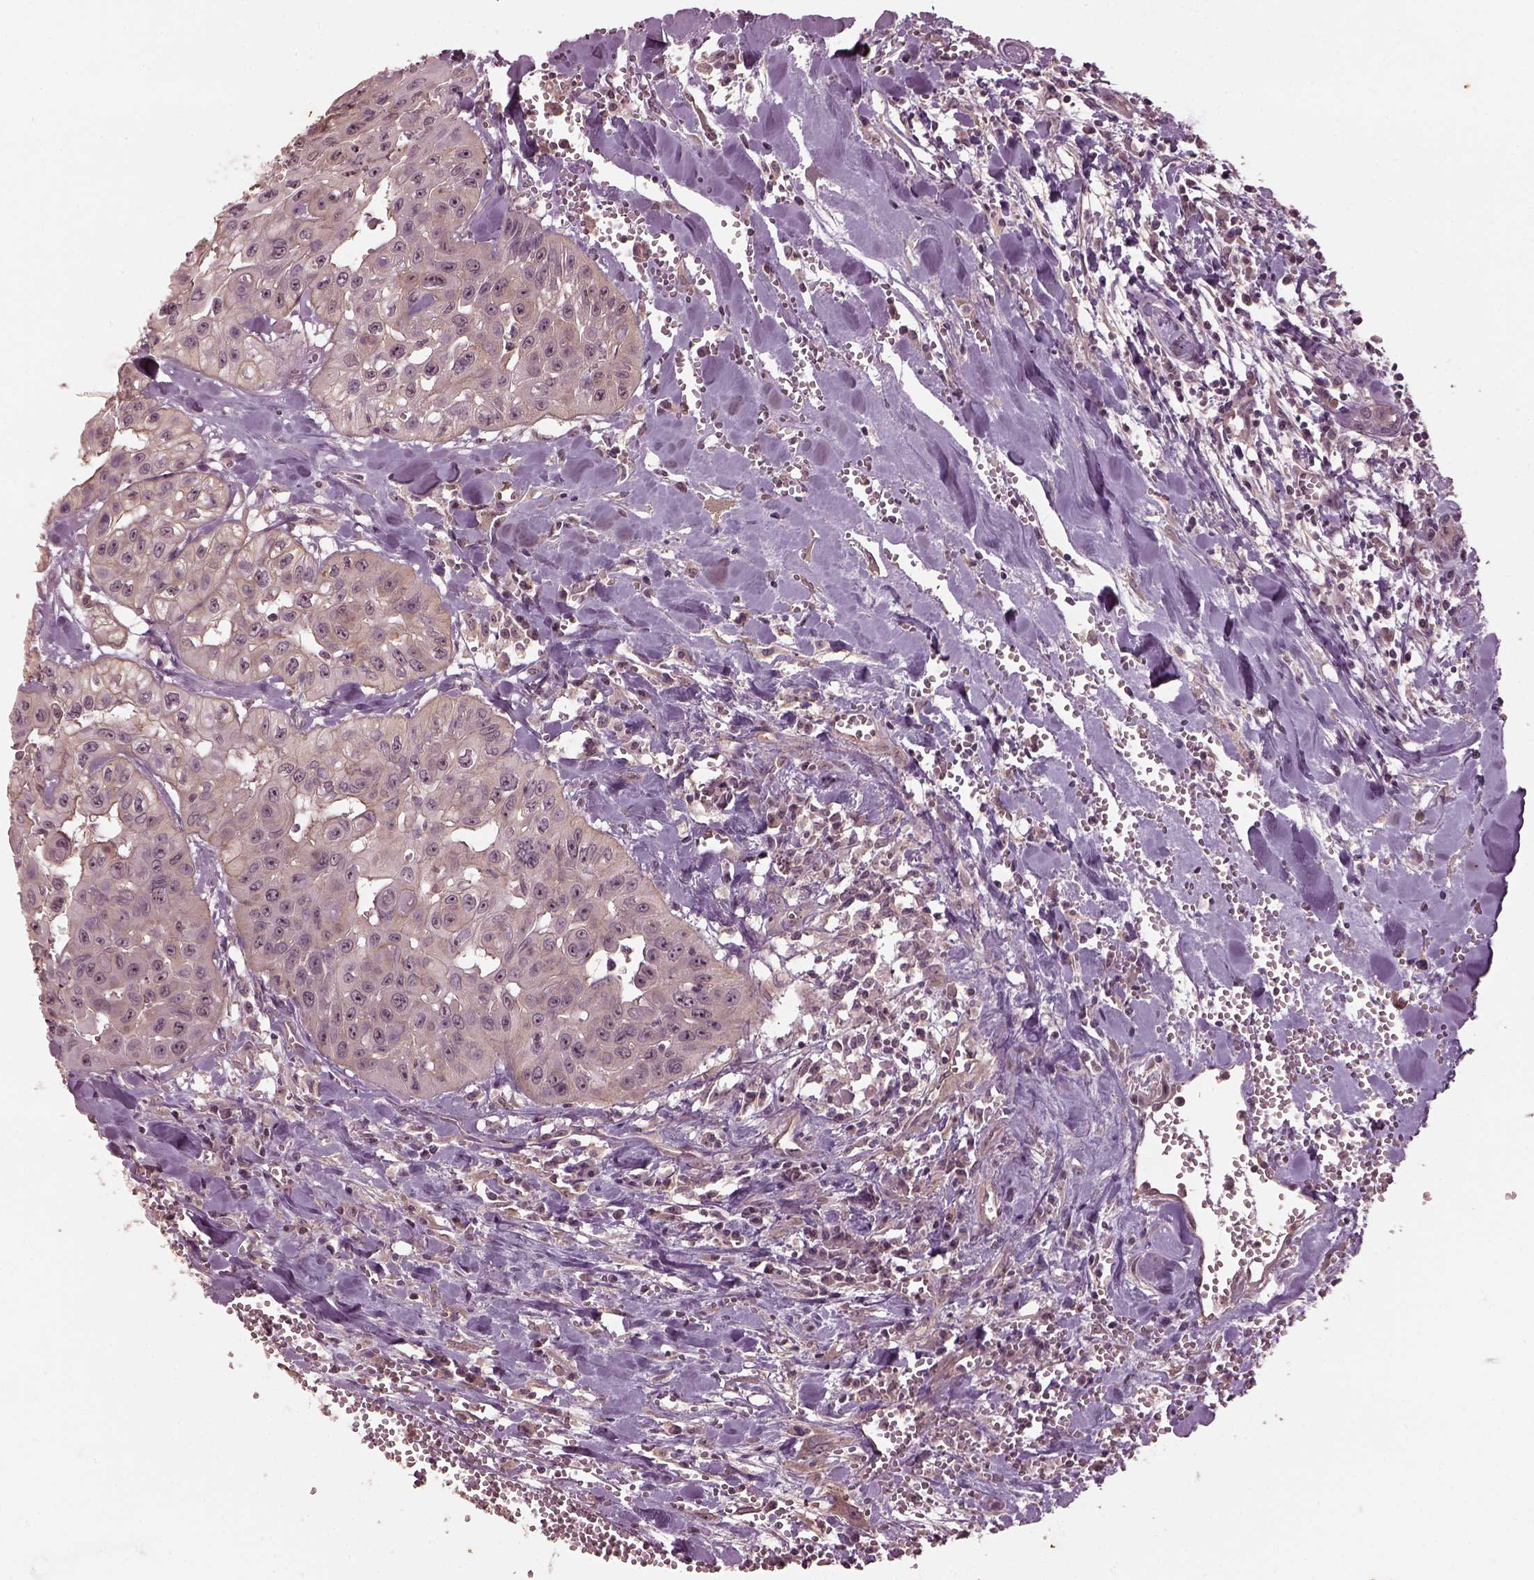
{"staining": {"intensity": "moderate", "quantity": "25%-75%", "location": "cytoplasmic/membranous,nuclear"}, "tissue": "head and neck cancer", "cell_type": "Tumor cells", "image_type": "cancer", "snomed": [{"axis": "morphology", "description": "Adenocarcinoma, NOS"}, {"axis": "topography", "description": "Head-Neck"}], "caption": "Head and neck cancer stained with immunohistochemistry shows moderate cytoplasmic/membranous and nuclear positivity in approximately 25%-75% of tumor cells.", "gene": "GNRH1", "patient": {"sex": "male", "age": 73}}